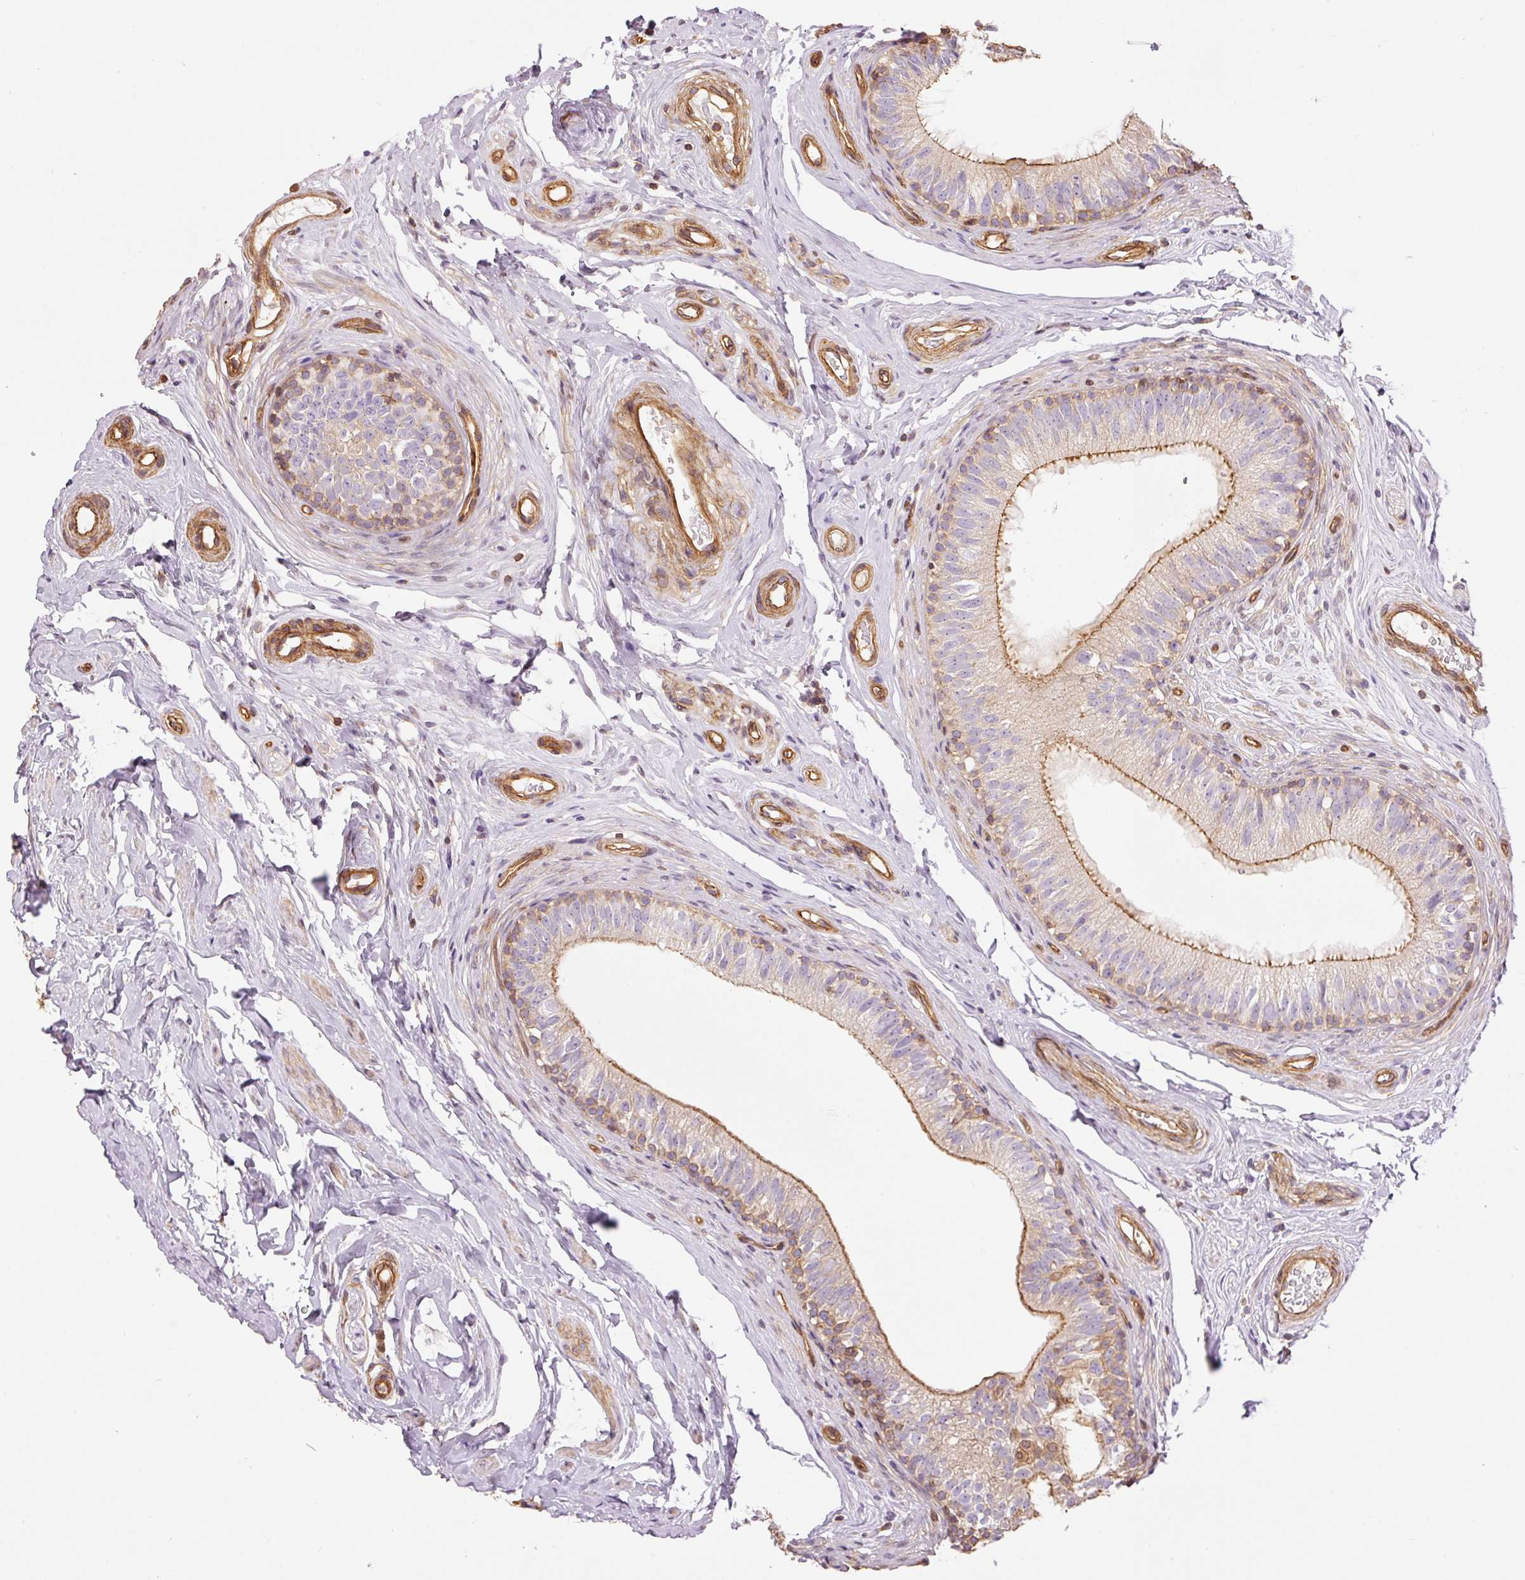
{"staining": {"intensity": "moderate", "quantity": "25%-75%", "location": "cytoplasmic/membranous"}, "tissue": "epididymis", "cell_type": "Glandular cells", "image_type": "normal", "snomed": [{"axis": "morphology", "description": "Normal tissue, NOS"}, {"axis": "morphology", "description": "Seminoma, NOS"}, {"axis": "topography", "description": "Testis"}, {"axis": "topography", "description": "Epididymis"}], "caption": "Protein staining displays moderate cytoplasmic/membranous expression in about 25%-75% of glandular cells in unremarkable epididymis. (DAB IHC, brown staining for protein, blue staining for nuclei).", "gene": "PPP1R1B", "patient": {"sex": "male", "age": 45}}